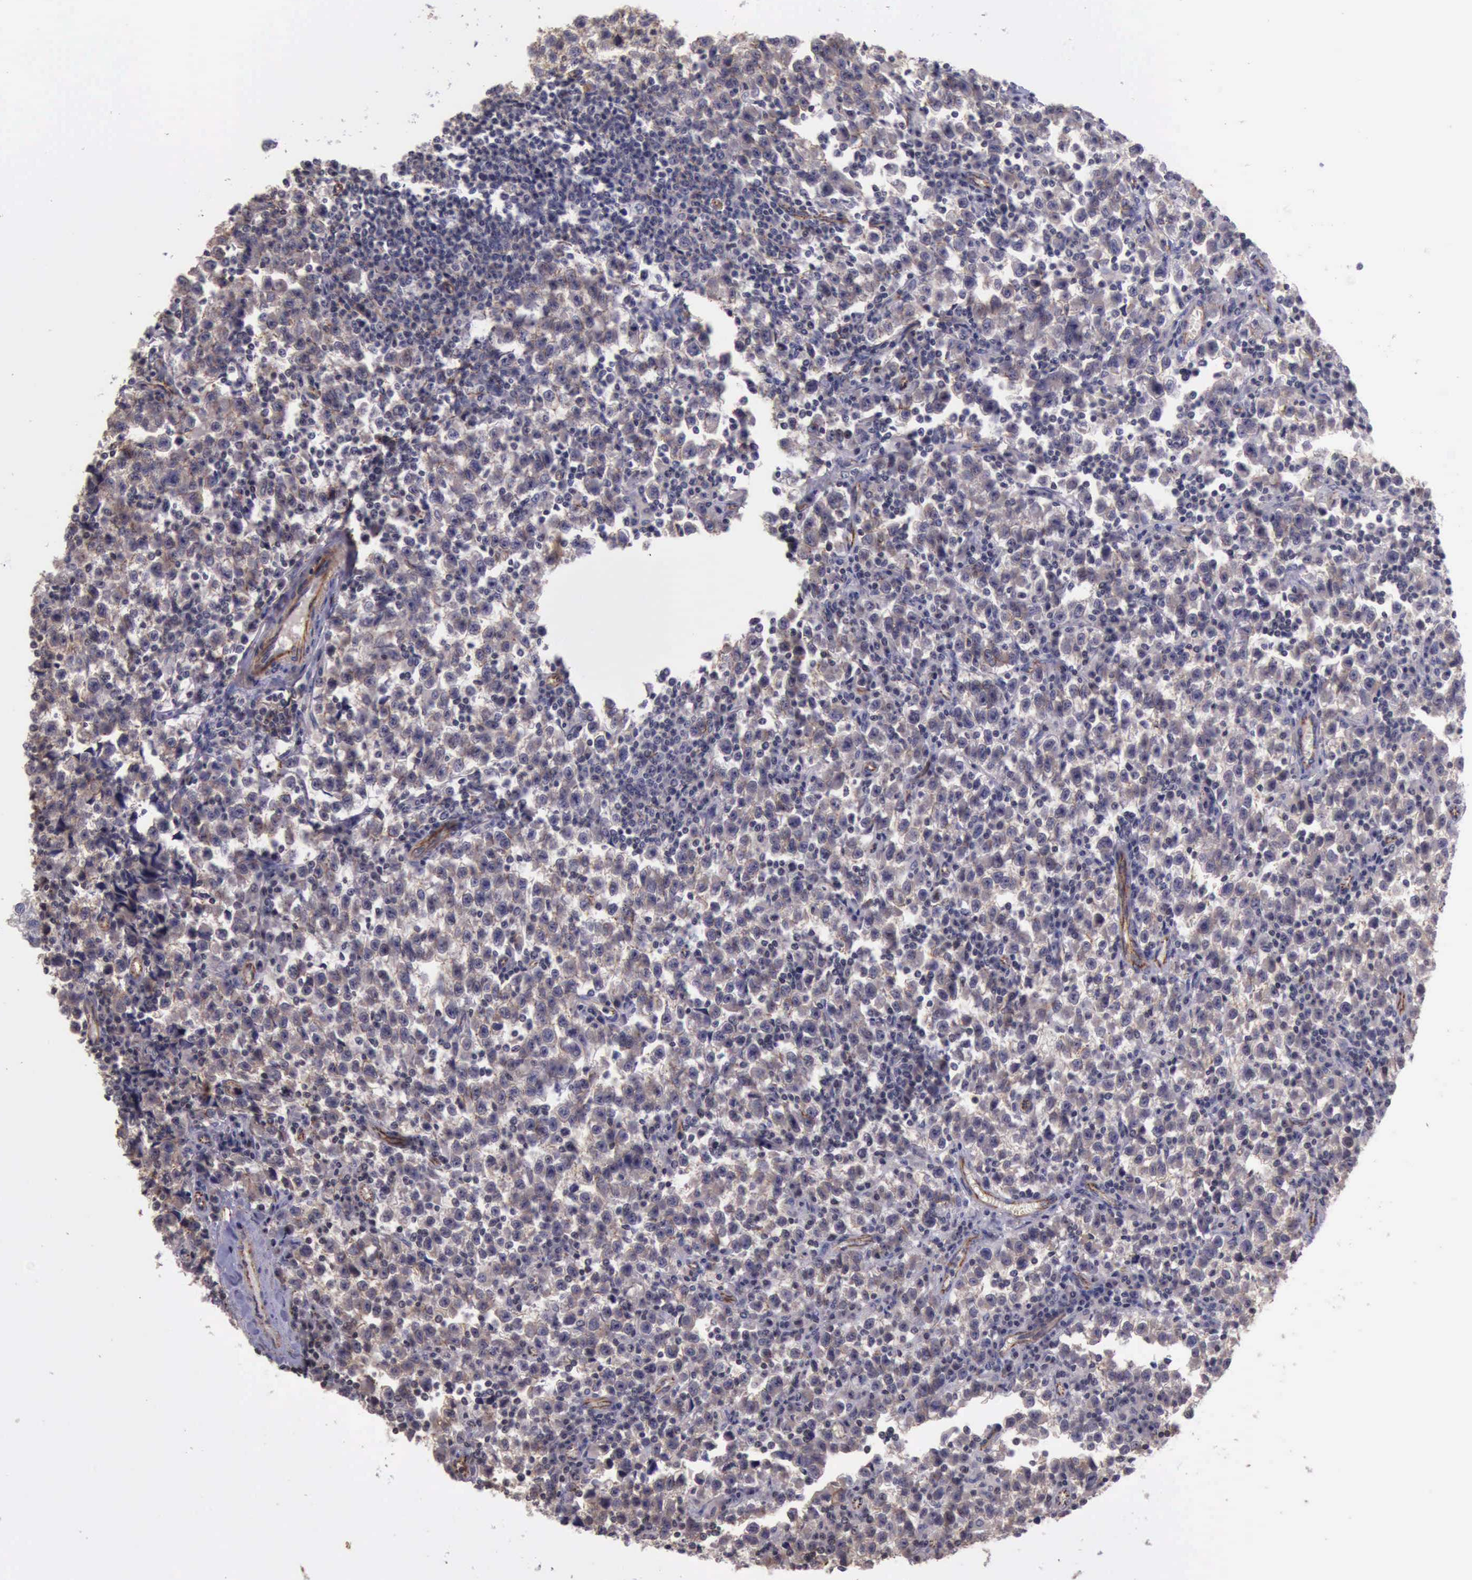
{"staining": {"intensity": "weak", "quantity": "<25%", "location": "cytoplasmic/membranous"}, "tissue": "testis cancer", "cell_type": "Tumor cells", "image_type": "cancer", "snomed": [{"axis": "morphology", "description": "Seminoma, NOS"}, {"axis": "topography", "description": "Testis"}], "caption": "Testis seminoma stained for a protein using IHC exhibits no expression tumor cells.", "gene": "CTNNB1", "patient": {"sex": "male", "age": 35}}